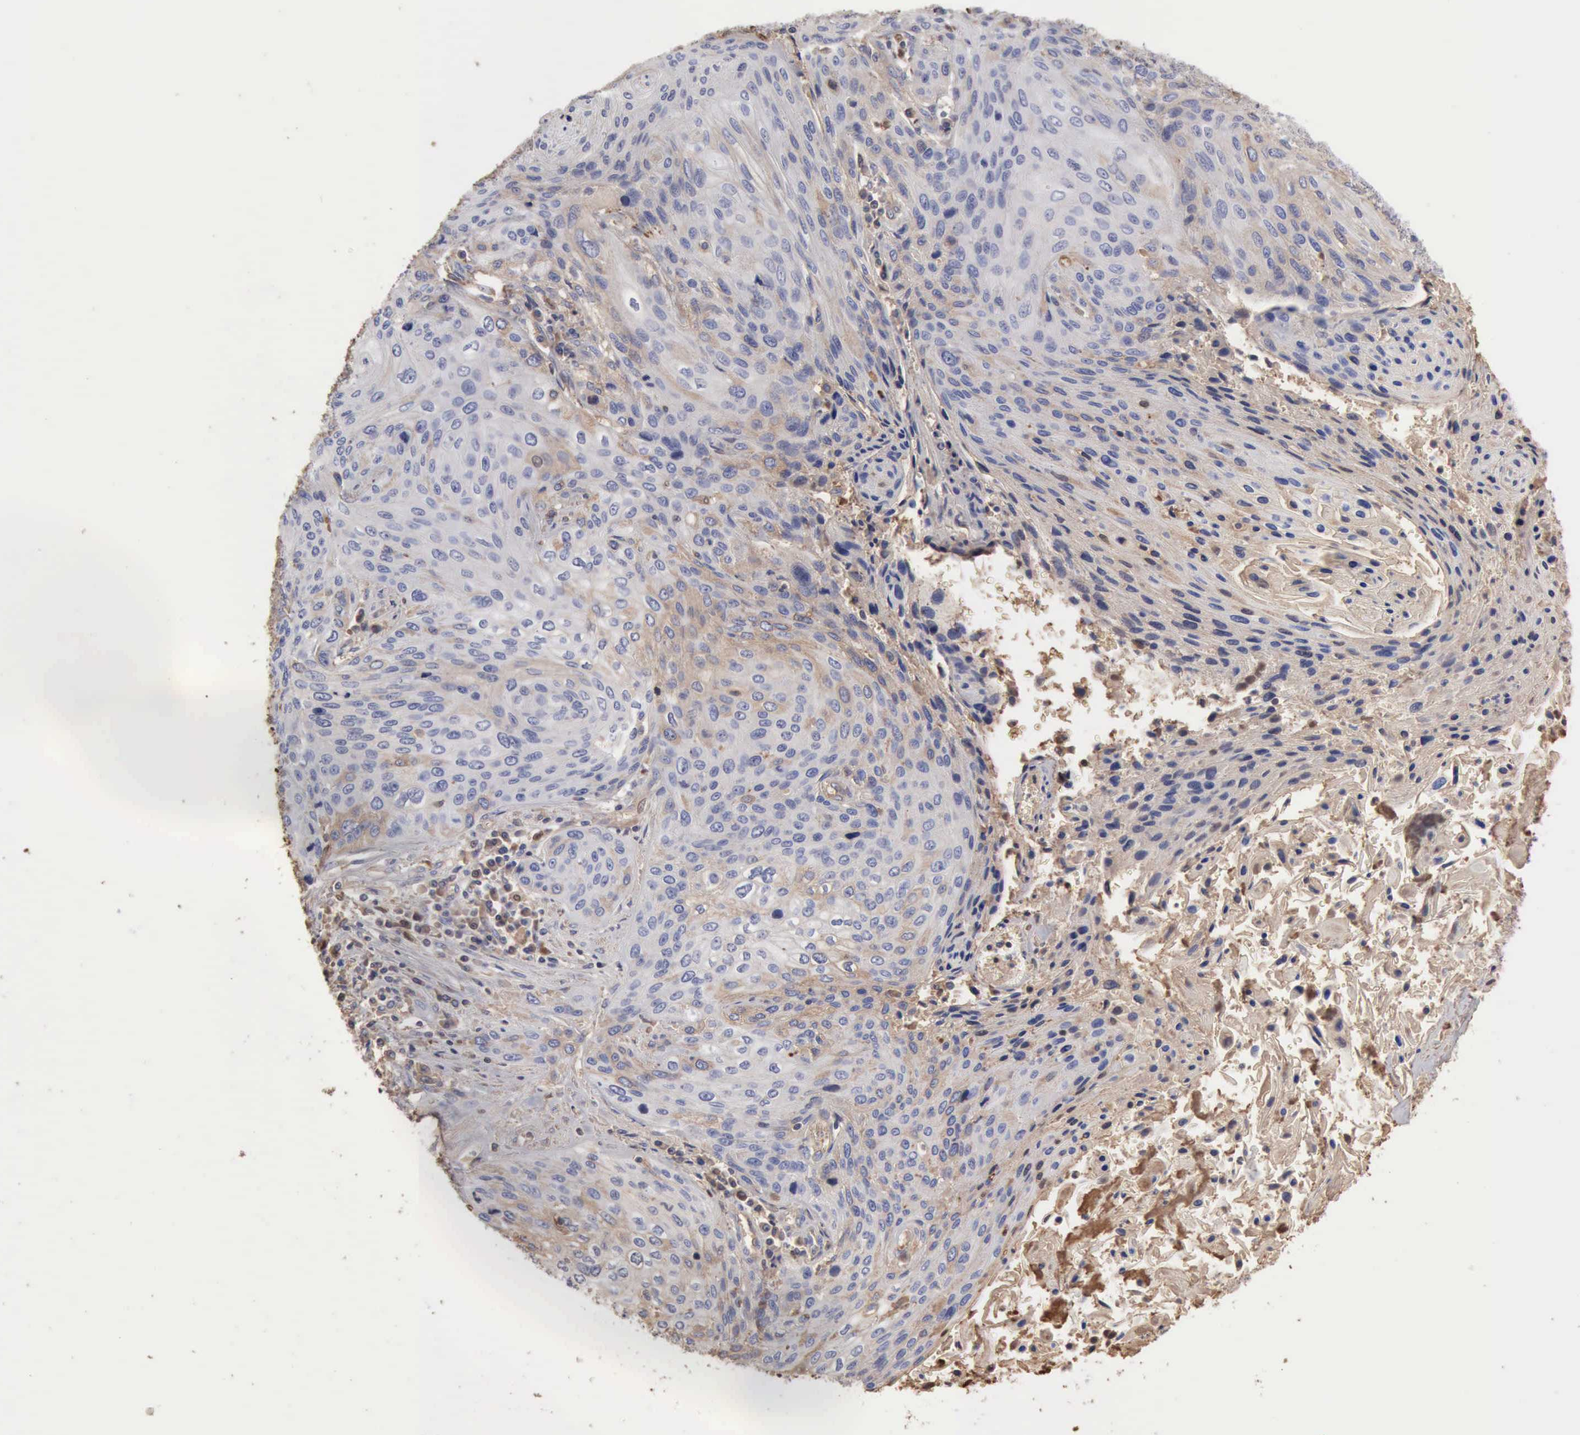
{"staining": {"intensity": "negative", "quantity": "none", "location": "none"}, "tissue": "cervical cancer", "cell_type": "Tumor cells", "image_type": "cancer", "snomed": [{"axis": "morphology", "description": "Squamous cell carcinoma, NOS"}, {"axis": "topography", "description": "Cervix"}], "caption": "Image shows no significant protein positivity in tumor cells of squamous cell carcinoma (cervical).", "gene": "SERPINA1", "patient": {"sex": "female", "age": 32}}